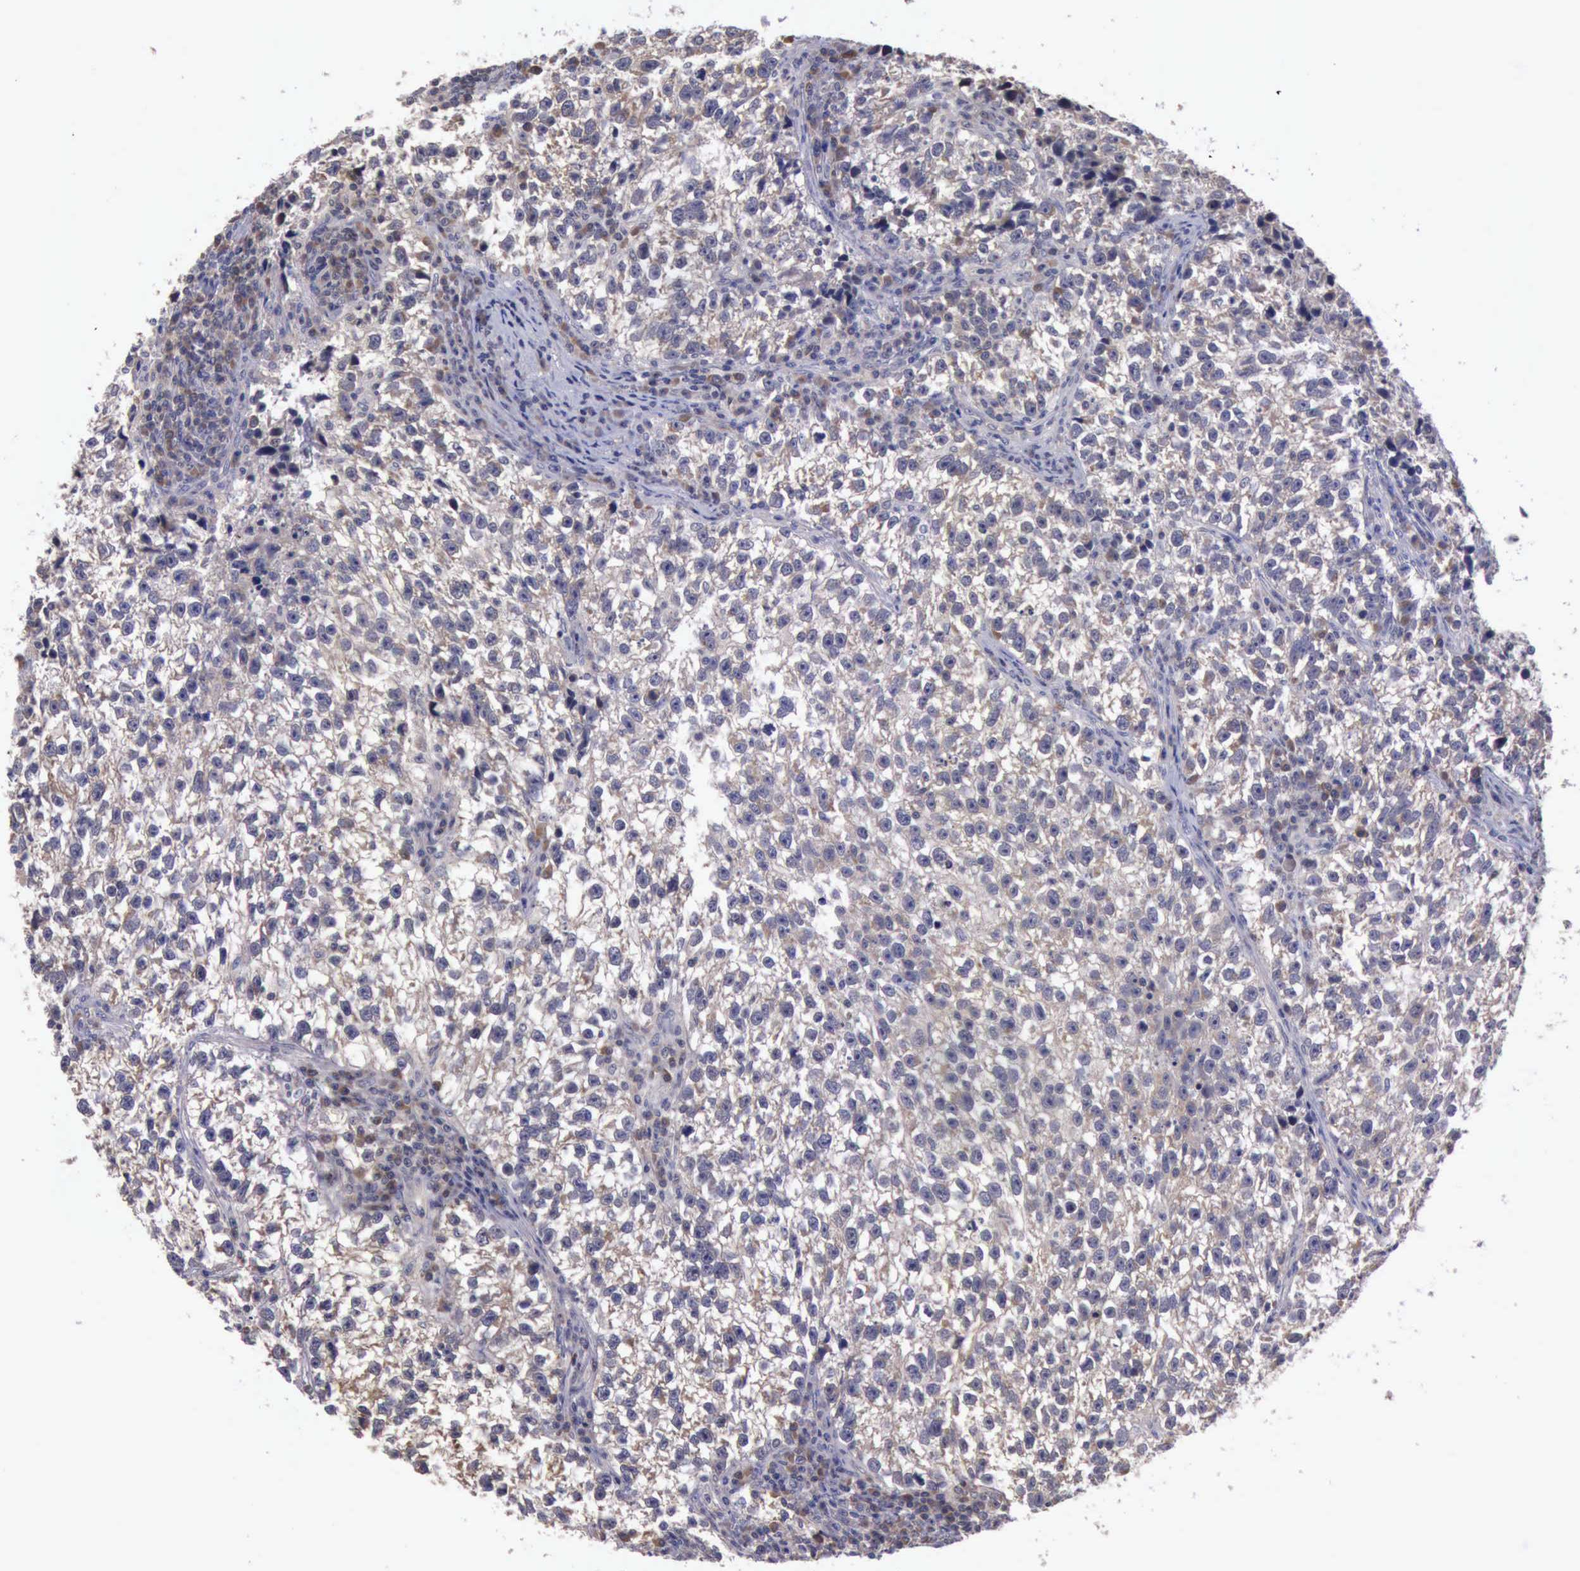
{"staining": {"intensity": "negative", "quantity": "none", "location": "none"}, "tissue": "testis cancer", "cell_type": "Tumor cells", "image_type": "cancer", "snomed": [{"axis": "morphology", "description": "Seminoma, NOS"}, {"axis": "topography", "description": "Testis"}], "caption": "Immunohistochemistry (IHC) micrograph of neoplastic tissue: seminoma (testis) stained with DAB (3,3'-diaminobenzidine) exhibits no significant protein positivity in tumor cells.", "gene": "RAB39B", "patient": {"sex": "male", "age": 38}}